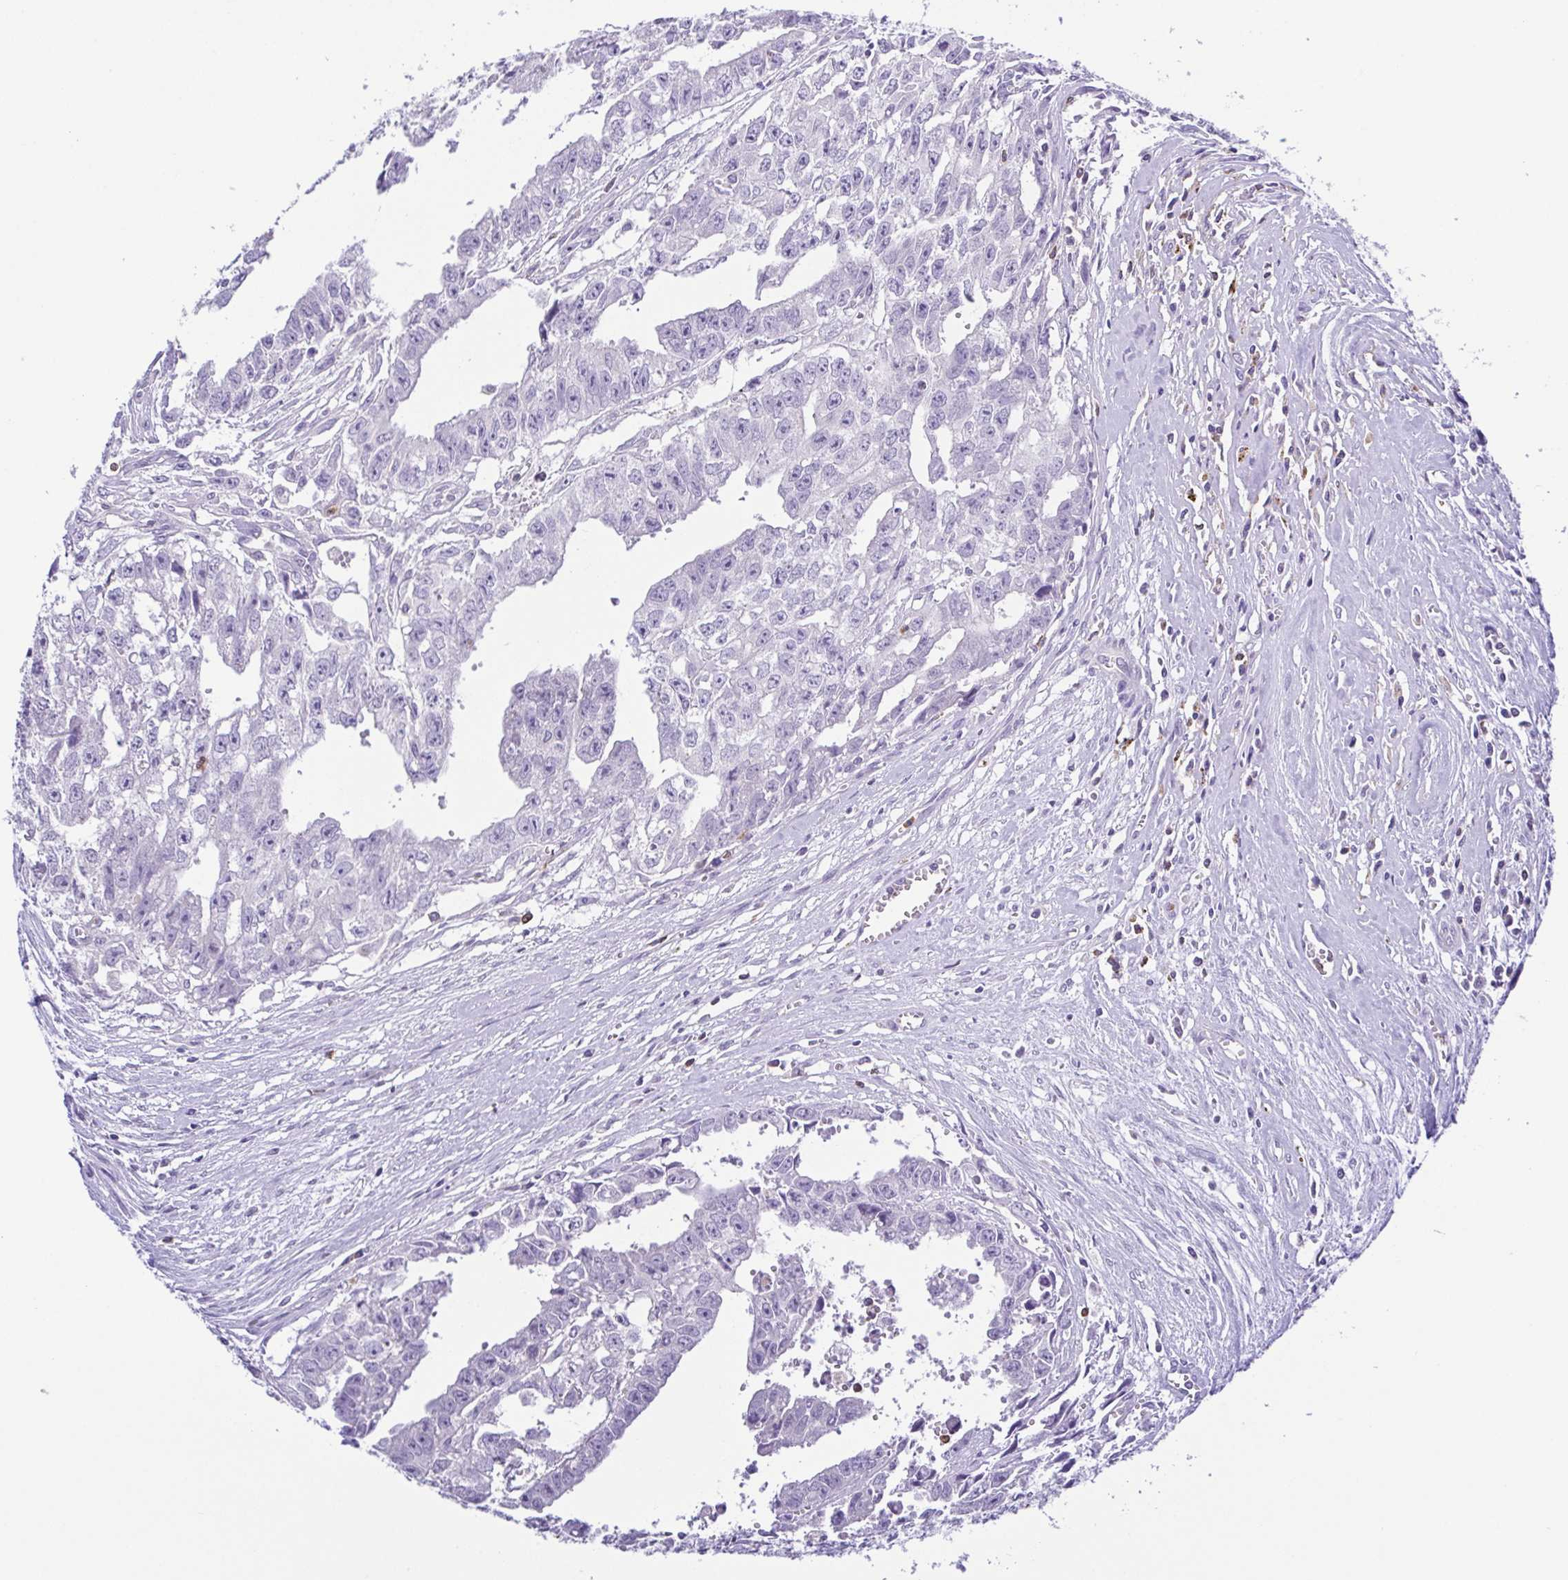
{"staining": {"intensity": "negative", "quantity": "none", "location": "none"}, "tissue": "testis cancer", "cell_type": "Tumor cells", "image_type": "cancer", "snomed": [{"axis": "morphology", "description": "Carcinoma, Embryonal, NOS"}, {"axis": "morphology", "description": "Teratoma, malignant, NOS"}, {"axis": "topography", "description": "Testis"}], "caption": "Immunohistochemical staining of human testis embryonal carcinoma reveals no significant staining in tumor cells.", "gene": "PGLYRP1", "patient": {"sex": "male", "age": 24}}